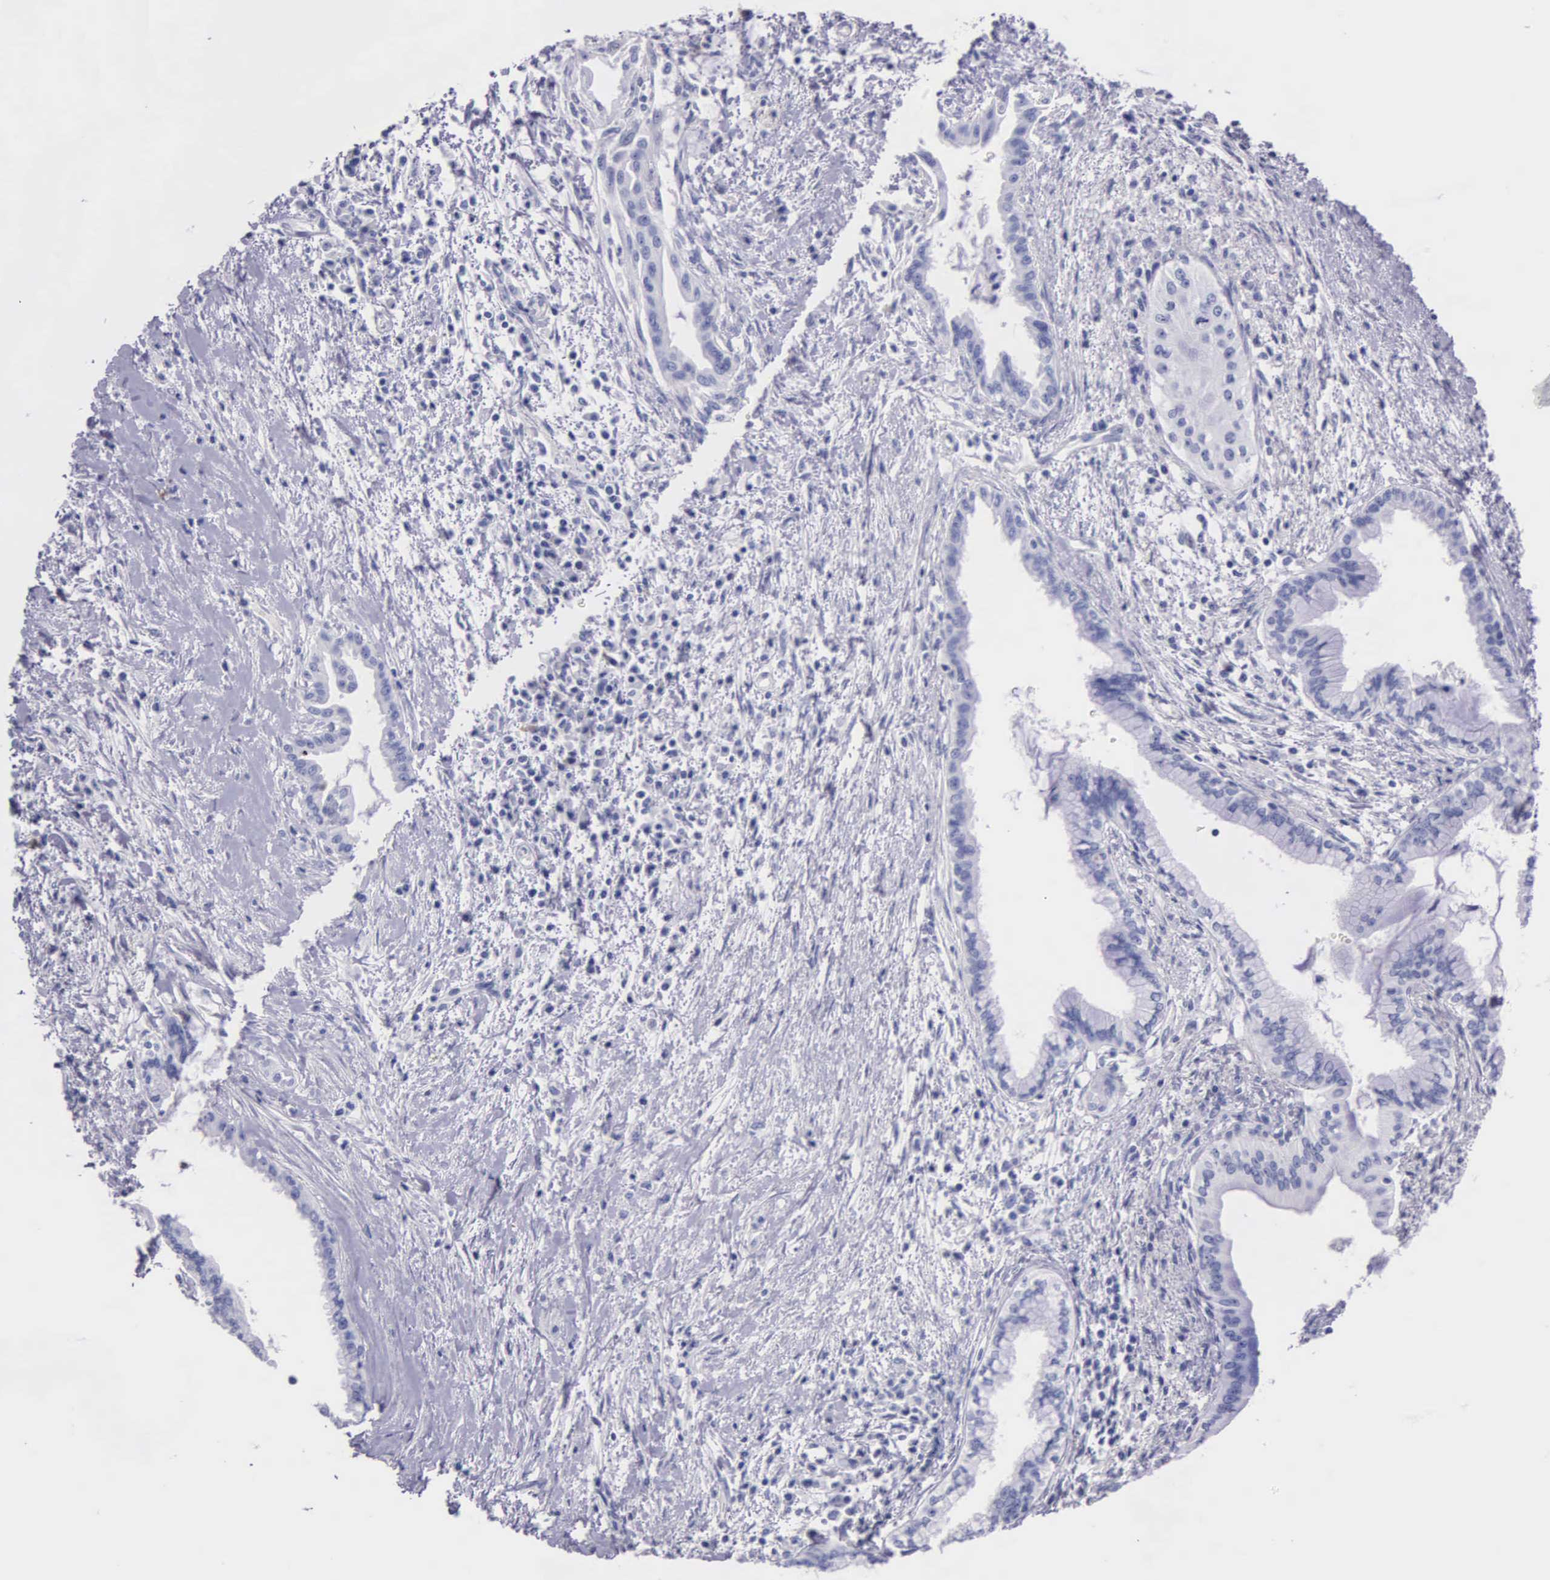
{"staining": {"intensity": "negative", "quantity": "none", "location": "none"}, "tissue": "pancreatic cancer", "cell_type": "Tumor cells", "image_type": "cancer", "snomed": [{"axis": "morphology", "description": "Adenocarcinoma, NOS"}, {"axis": "topography", "description": "Pancreas"}], "caption": "The histopathology image displays no staining of tumor cells in pancreatic adenocarcinoma.", "gene": "GSTT2", "patient": {"sex": "female", "age": 64}}